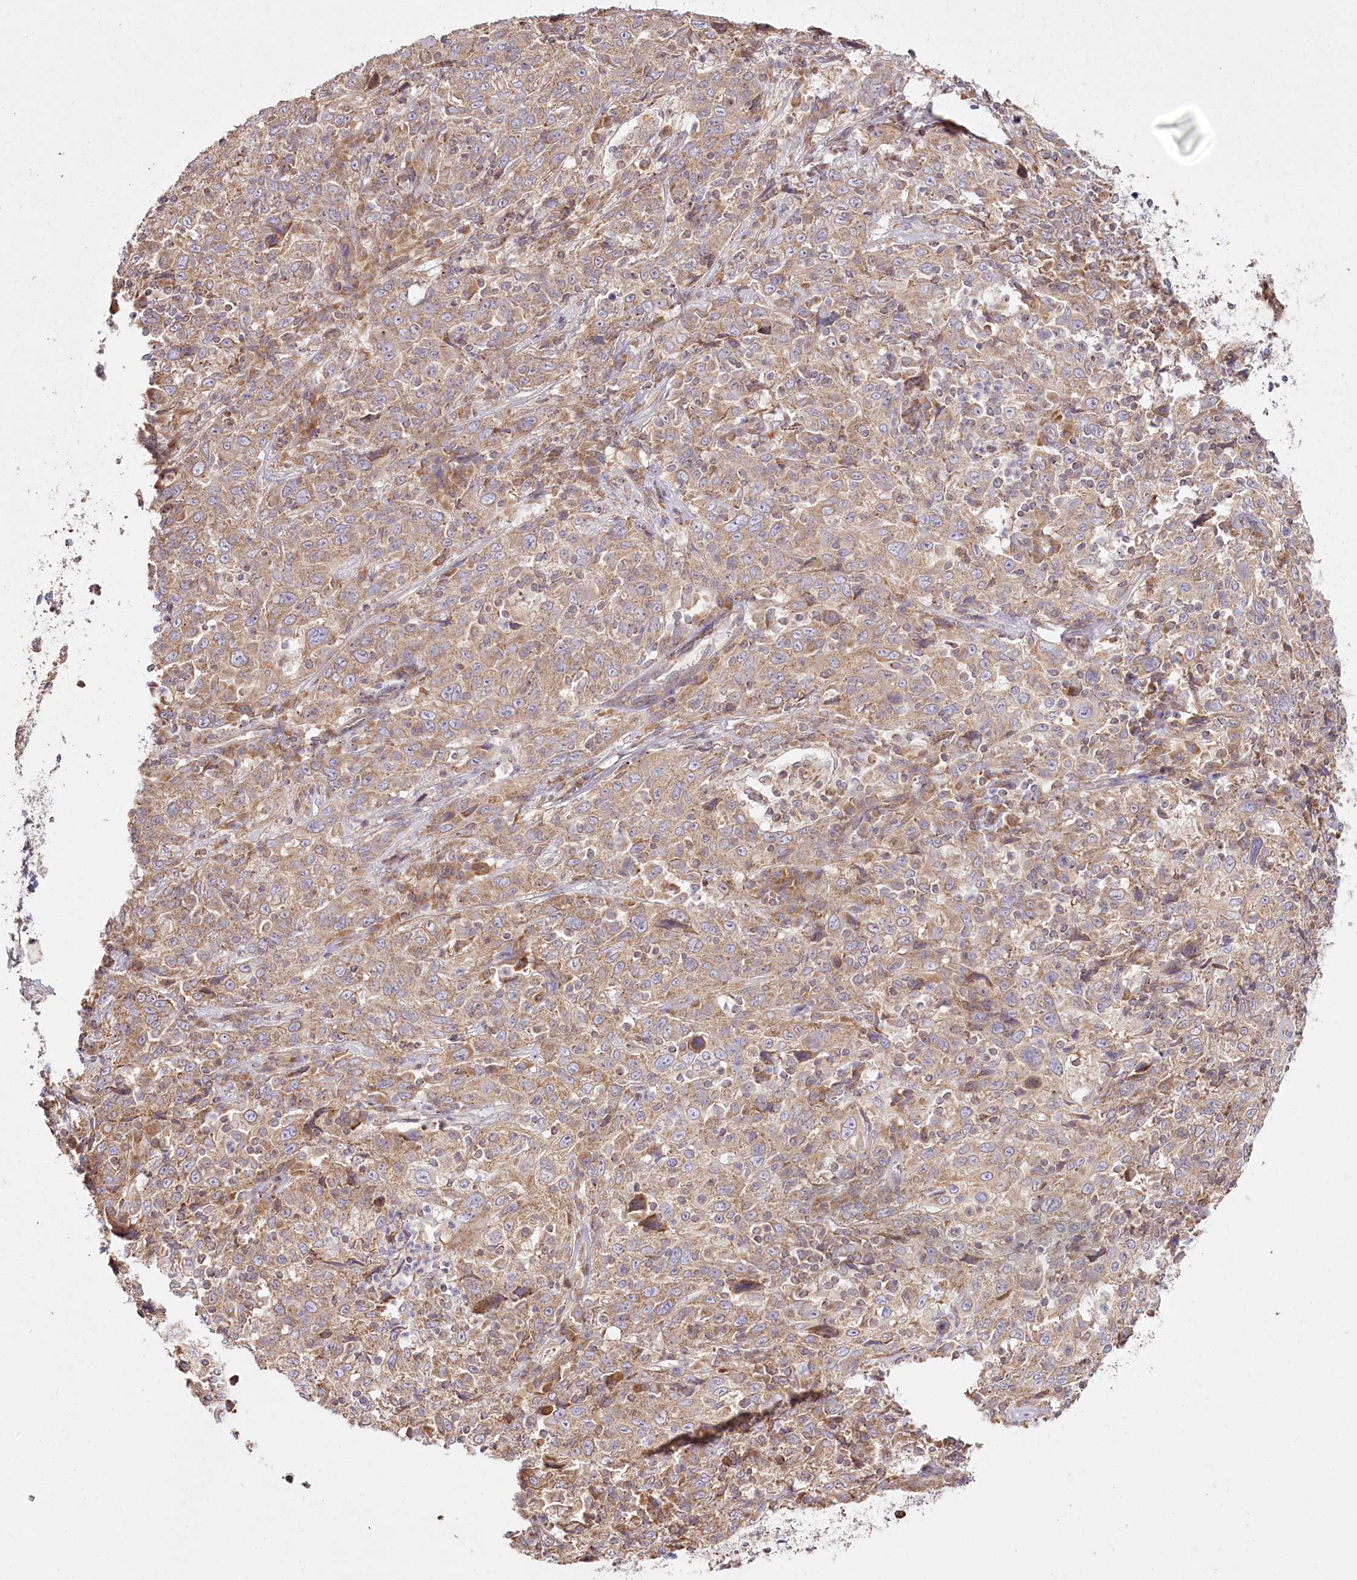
{"staining": {"intensity": "moderate", "quantity": ">75%", "location": "cytoplasmic/membranous"}, "tissue": "cervical cancer", "cell_type": "Tumor cells", "image_type": "cancer", "snomed": [{"axis": "morphology", "description": "Squamous cell carcinoma, NOS"}, {"axis": "topography", "description": "Cervix"}], "caption": "This photomicrograph shows immunohistochemistry (IHC) staining of cervical cancer (squamous cell carcinoma), with medium moderate cytoplasmic/membranous staining in about >75% of tumor cells.", "gene": "ACOX2", "patient": {"sex": "female", "age": 46}}